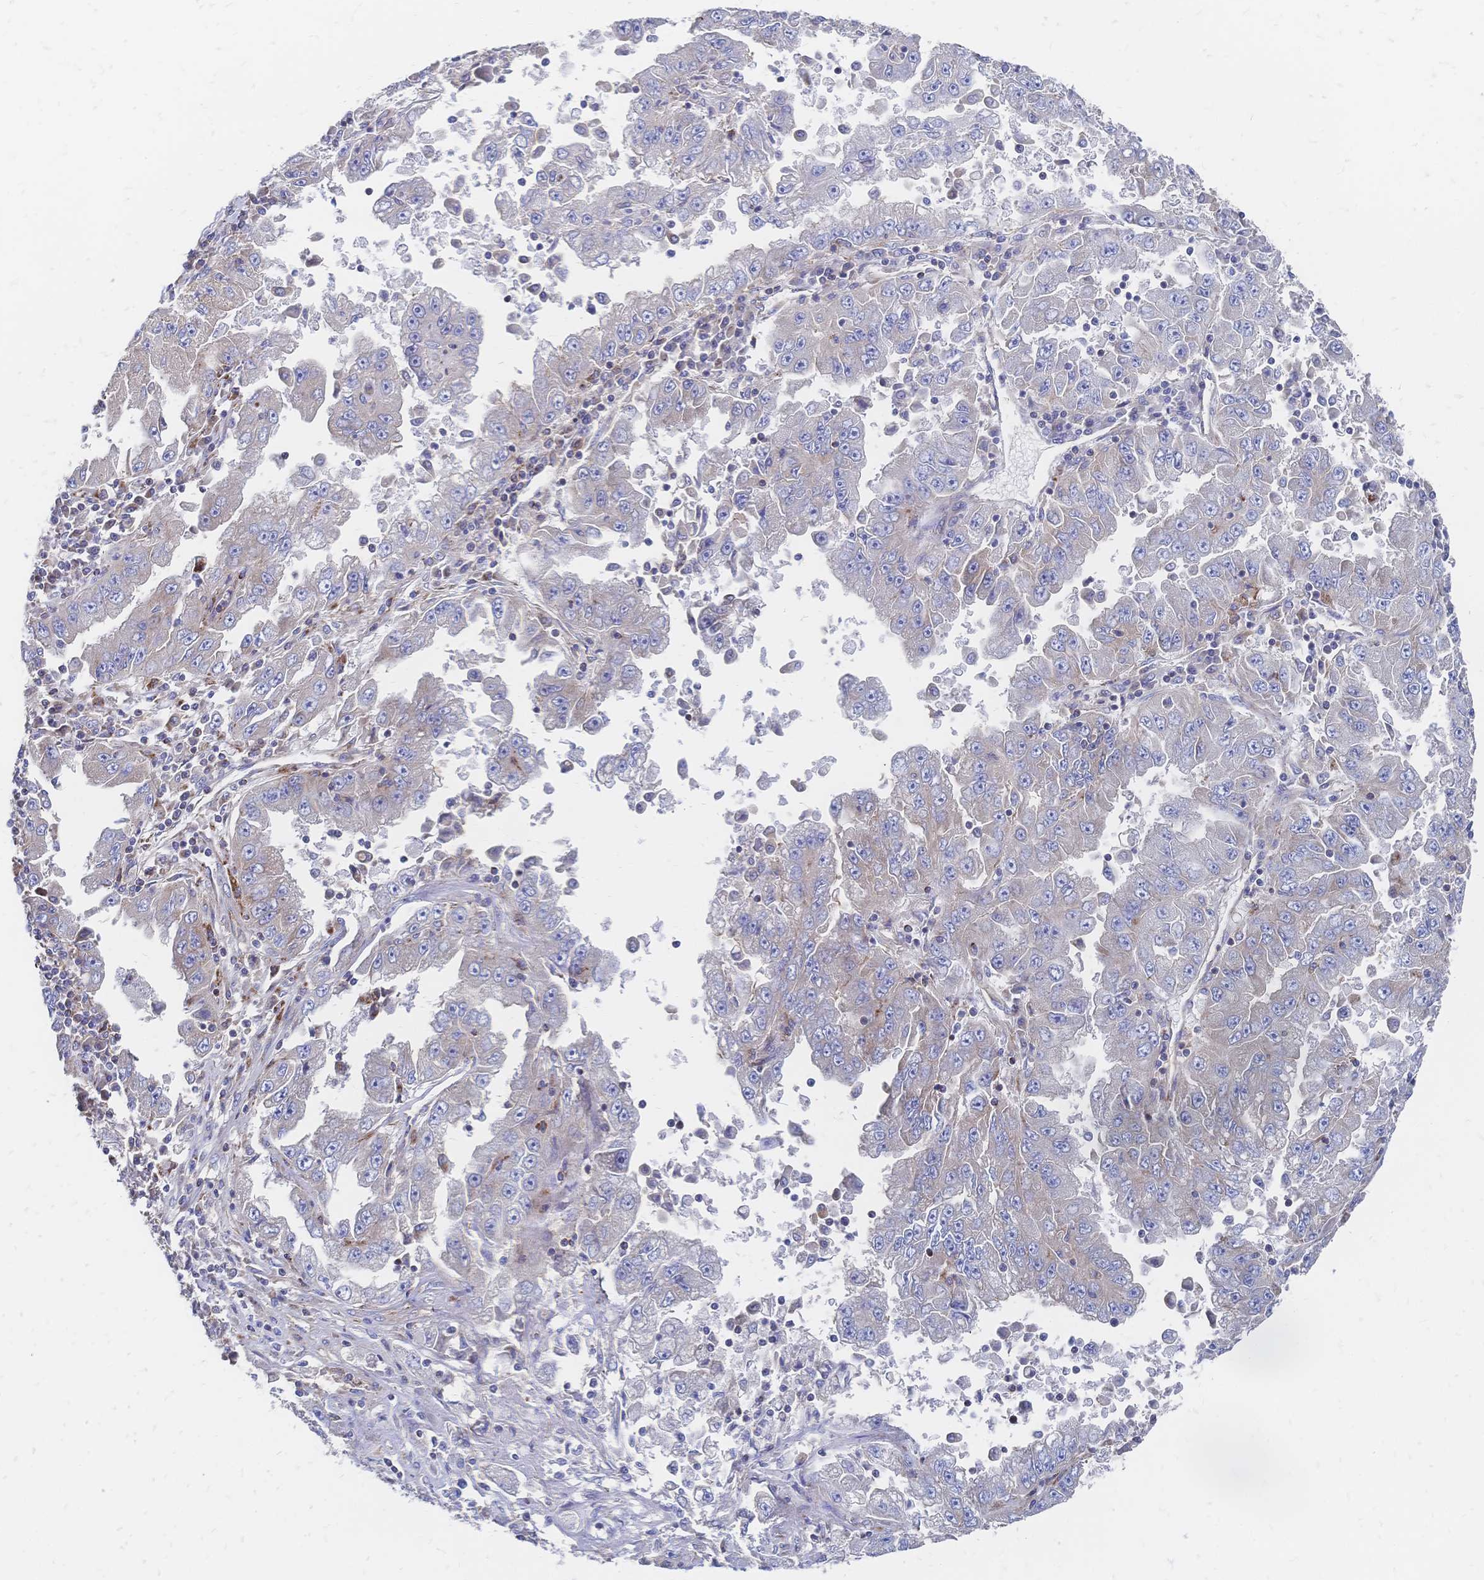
{"staining": {"intensity": "negative", "quantity": "none", "location": "none"}, "tissue": "lung cancer", "cell_type": "Tumor cells", "image_type": "cancer", "snomed": [{"axis": "morphology", "description": "Adenocarcinoma, NOS"}, {"axis": "morphology", "description": "Adenocarcinoma primary or metastatic"}, {"axis": "topography", "description": "Lung"}], "caption": "Tumor cells are negative for brown protein staining in lung adenocarcinoma.", "gene": "SORBS1", "patient": {"sex": "male", "age": 74}}